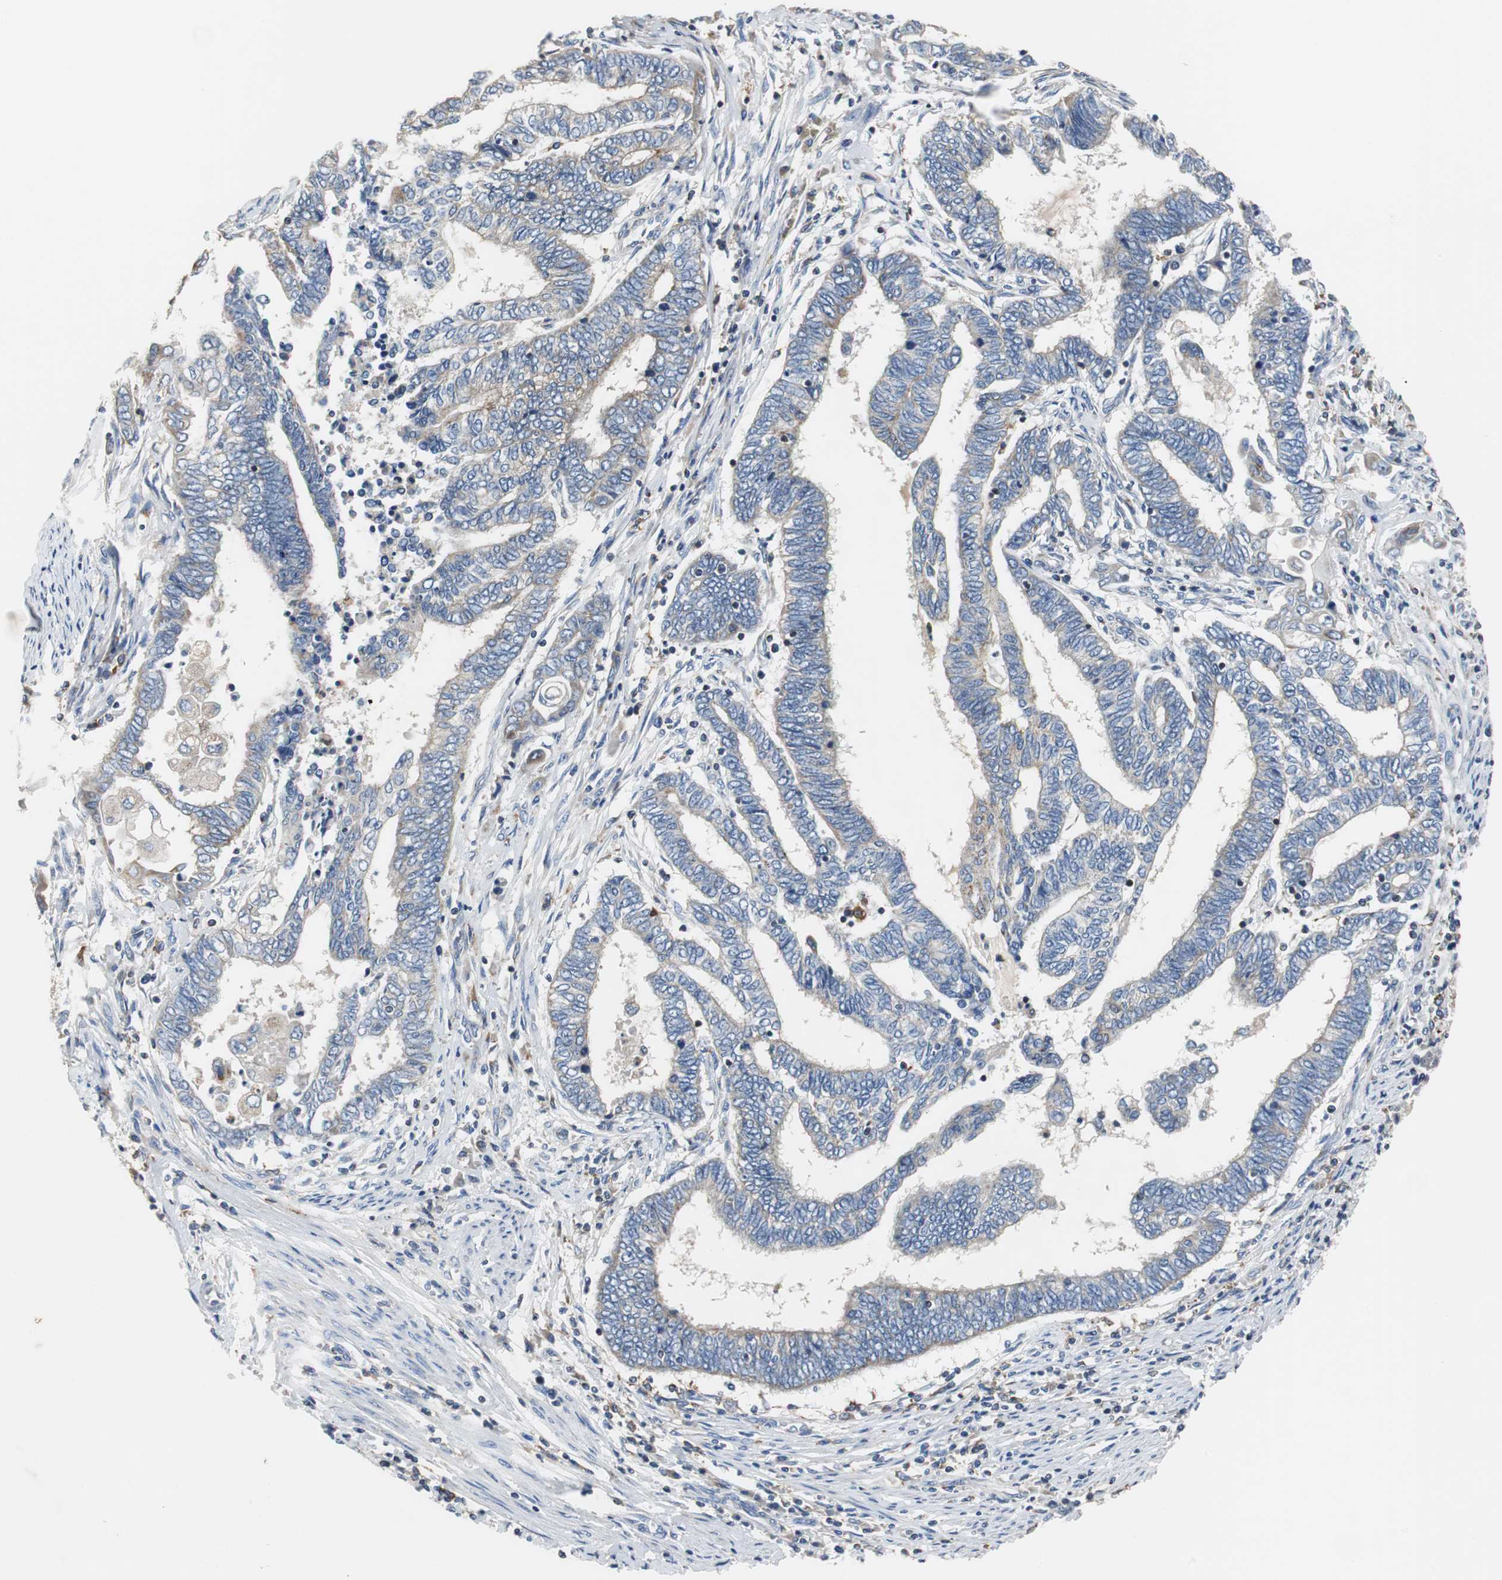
{"staining": {"intensity": "weak", "quantity": "25%-75%", "location": "cytoplasmic/membranous"}, "tissue": "endometrial cancer", "cell_type": "Tumor cells", "image_type": "cancer", "snomed": [{"axis": "morphology", "description": "Adenocarcinoma, NOS"}, {"axis": "topography", "description": "Uterus"}, {"axis": "topography", "description": "Endometrium"}], "caption": "This micrograph exhibits endometrial cancer (adenocarcinoma) stained with immunohistochemistry (IHC) to label a protein in brown. The cytoplasmic/membranous of tumor cells show weak positivity for the protein. Nuclei are counter-stained blue.", "gene": "VAMP8", "patient": {"sex": "female", "age": 70}}